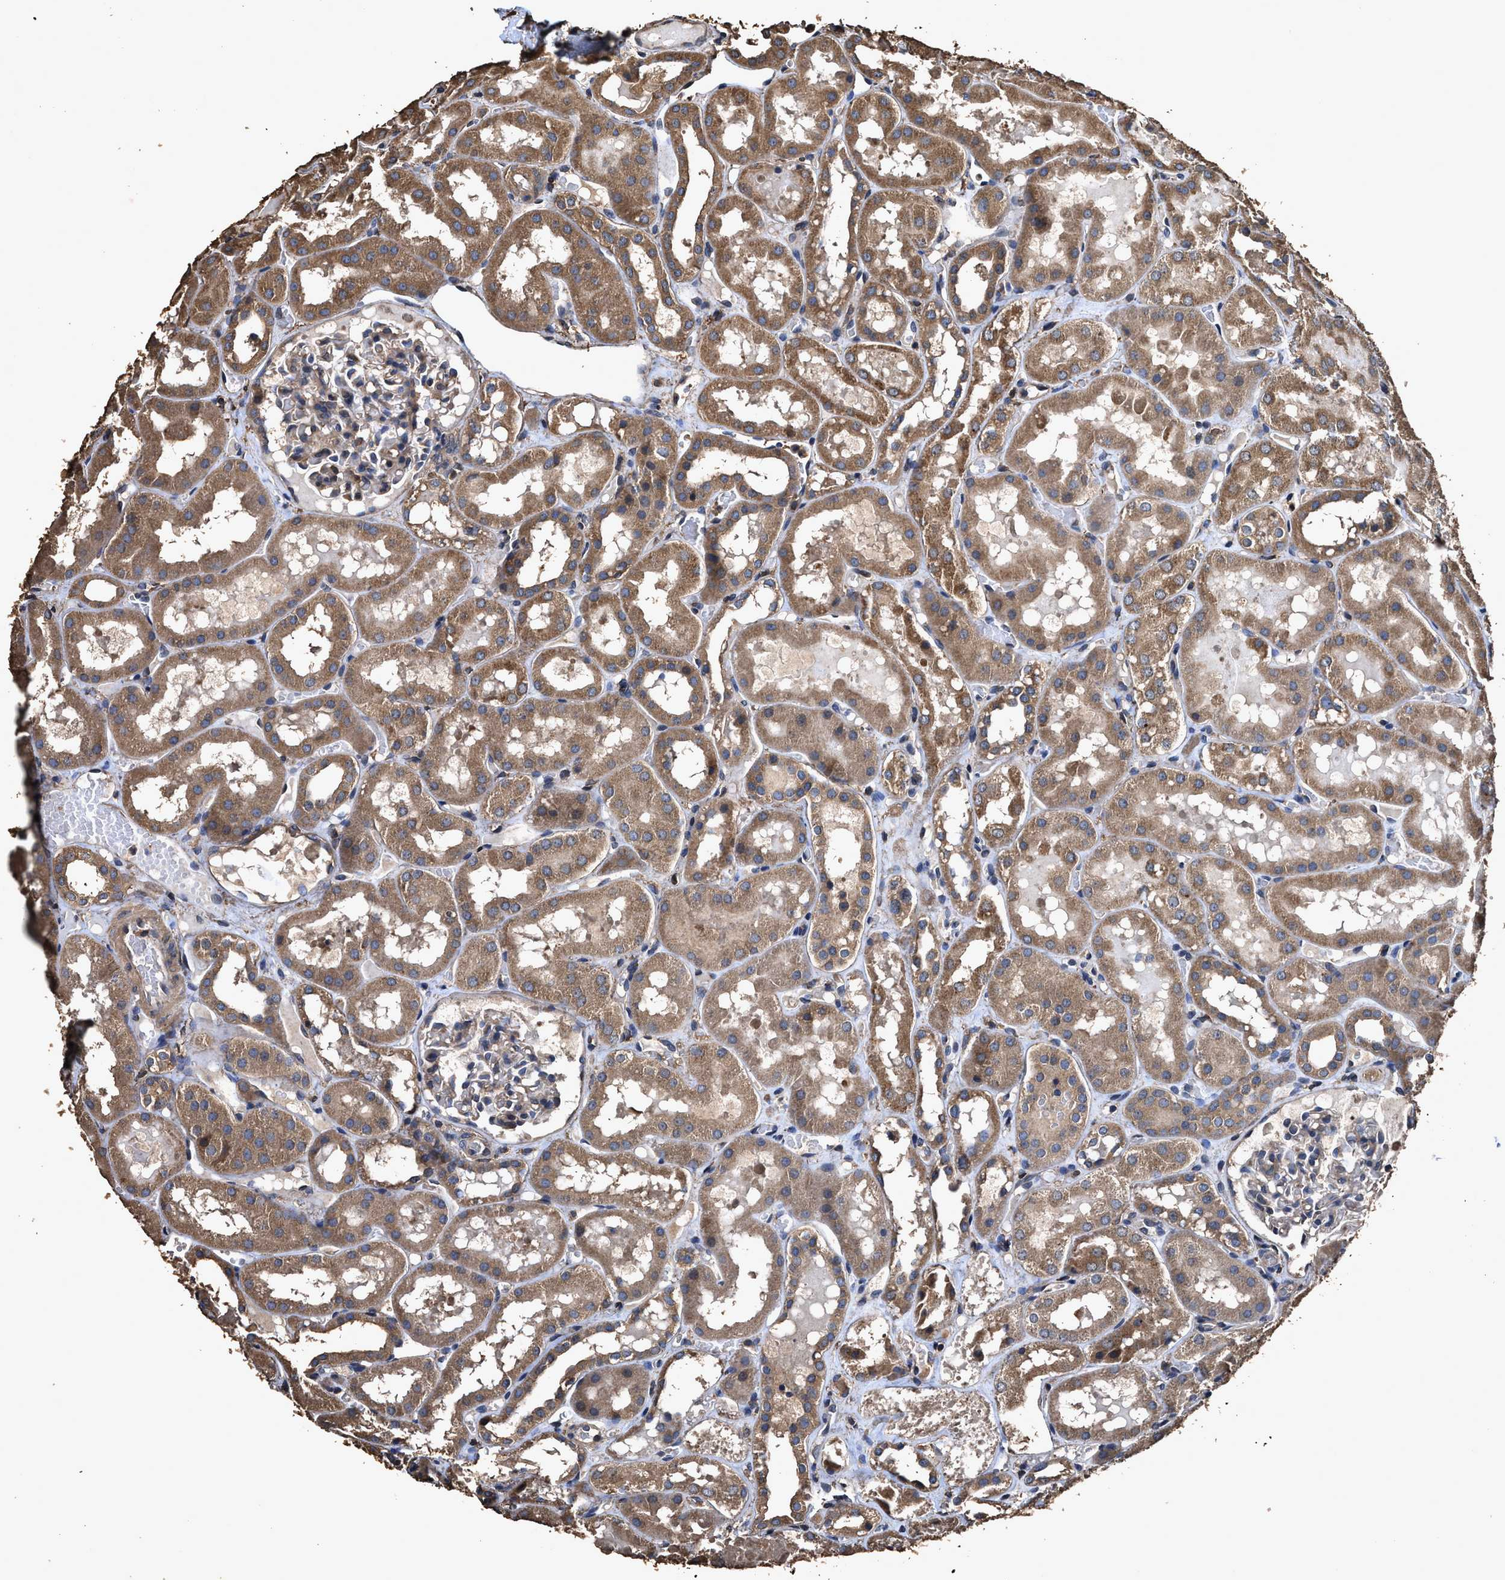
{"staining": {"intensity": "moderate", "quantity": "25%-75%", "location": "cytoplasmic/membranous"}, "tissue": "kidney", "cell_type": "Cells in glomeruli", "image_type": "normal", "snomed": [{"axis": "morphology", "description": "Normal tissue, NOS"}, {"axis": "topography", "description": "Kidney"}, {"axis": "topography", "description": "Urinary bladder"}], "caption": "Moderate cytoplasmic/membranous expression for a protein is seen in about 25%-75% of cells in glomeruli of benign kidney using immunohistochemistry.", "gene": "ZMYND19", "patient": {"sex": "male", "age": 16}}